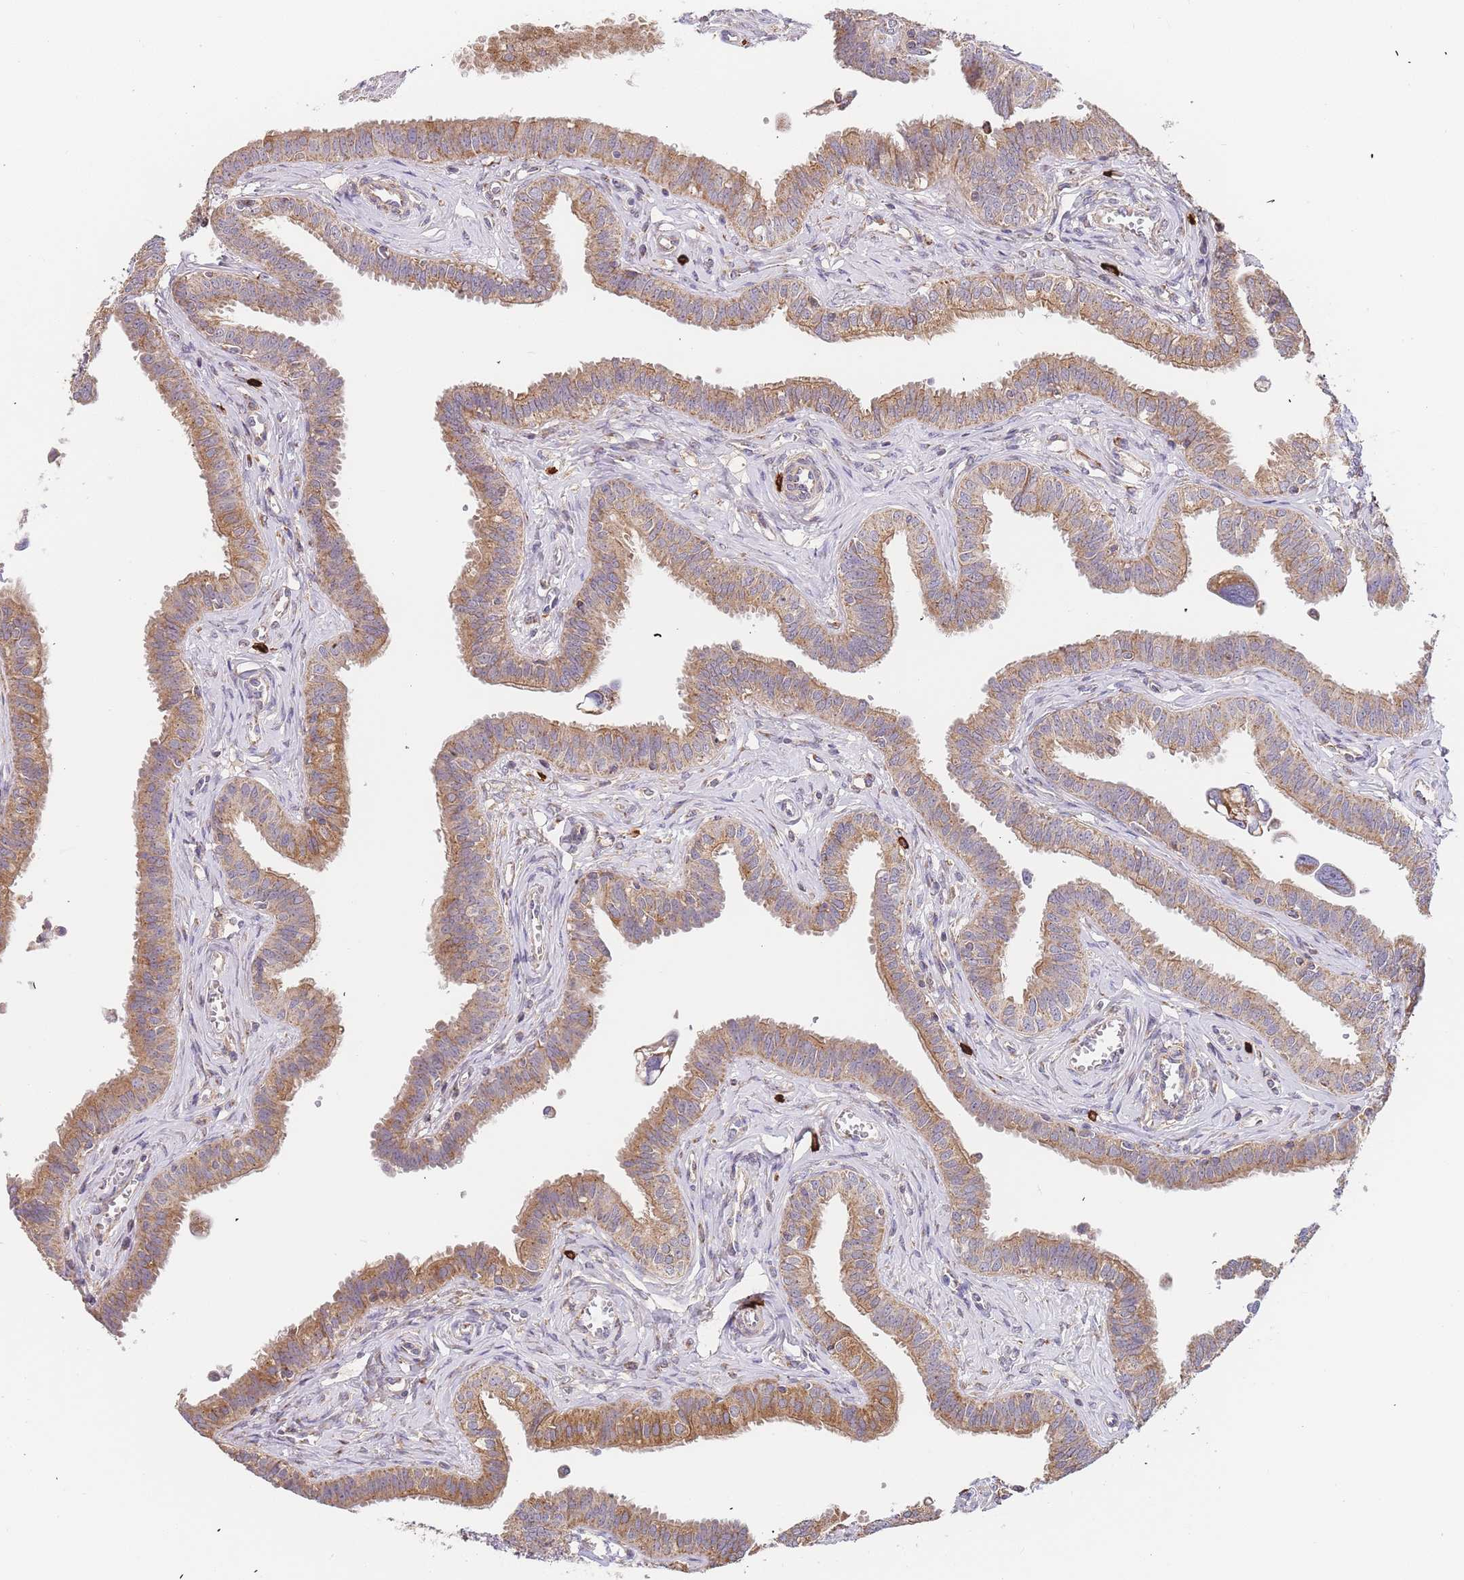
{"staining": {"intensity": "moderate", "quantity": ">75%", "location": "cytoplasmic/membranous"}, "tissue": "fallopian tube", "cell_type": "Glandular cells", "image_type": "normal", "snomed": [{"axis": "morphology", "description": "Normal tissue, NOS"}, {"axis": "morphology", "description": "Carcinoma, NOS"}, {"axis": "topography", "description": "Fallopian tube"}, {"axis": "topography", "description": "Ovary"}], "caption": "Fallopian tube stained for a protein (brown) displays moderate cytoplasmic/membranous positive positivity in approximately >75% of glandular cells.", "gene": "ADCY9", "patient": {"sex": "female", "age": 59}}